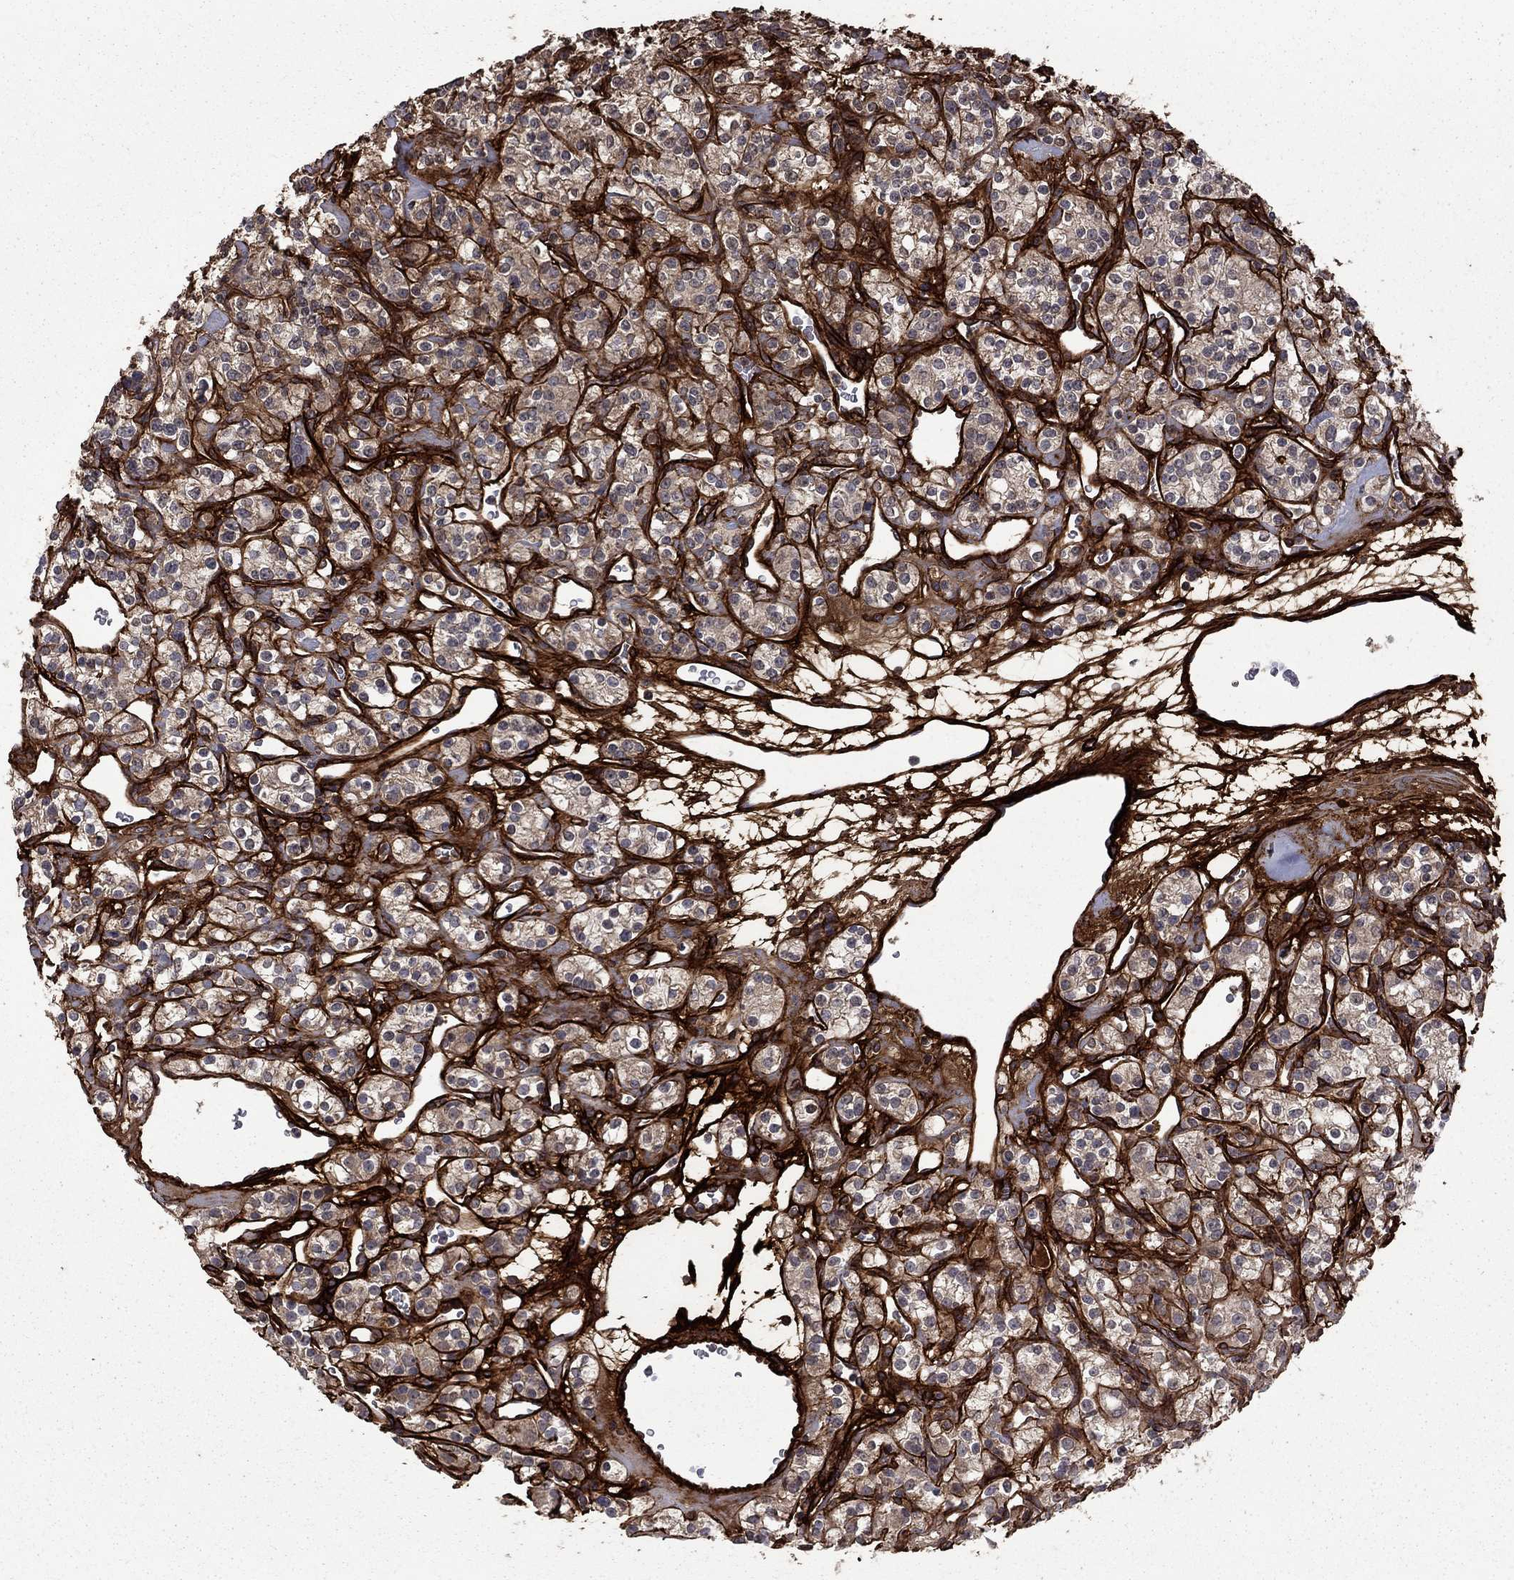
{"staining": {"intensity": "moderate", "quantity": ">75%", "location": "cytoplasmic/membranous"}, "tissue": "renal cancer", "cell_type": "Tumor cells", "image_type": "cancer", "snomed": [{"axis": "morphology", "description": "Adenocarcinoma, NOS"}, {"axis": "topography", "description": "Kidney"}], "caption": "Adenocarcinoma (renal) stained for a protein (brown) shows moderate cytoplasmic/membranous positive positivity in about >75% of tumor cells.", "gene": "COL18A1", "patient": {"sex": "male", "age": 77}}